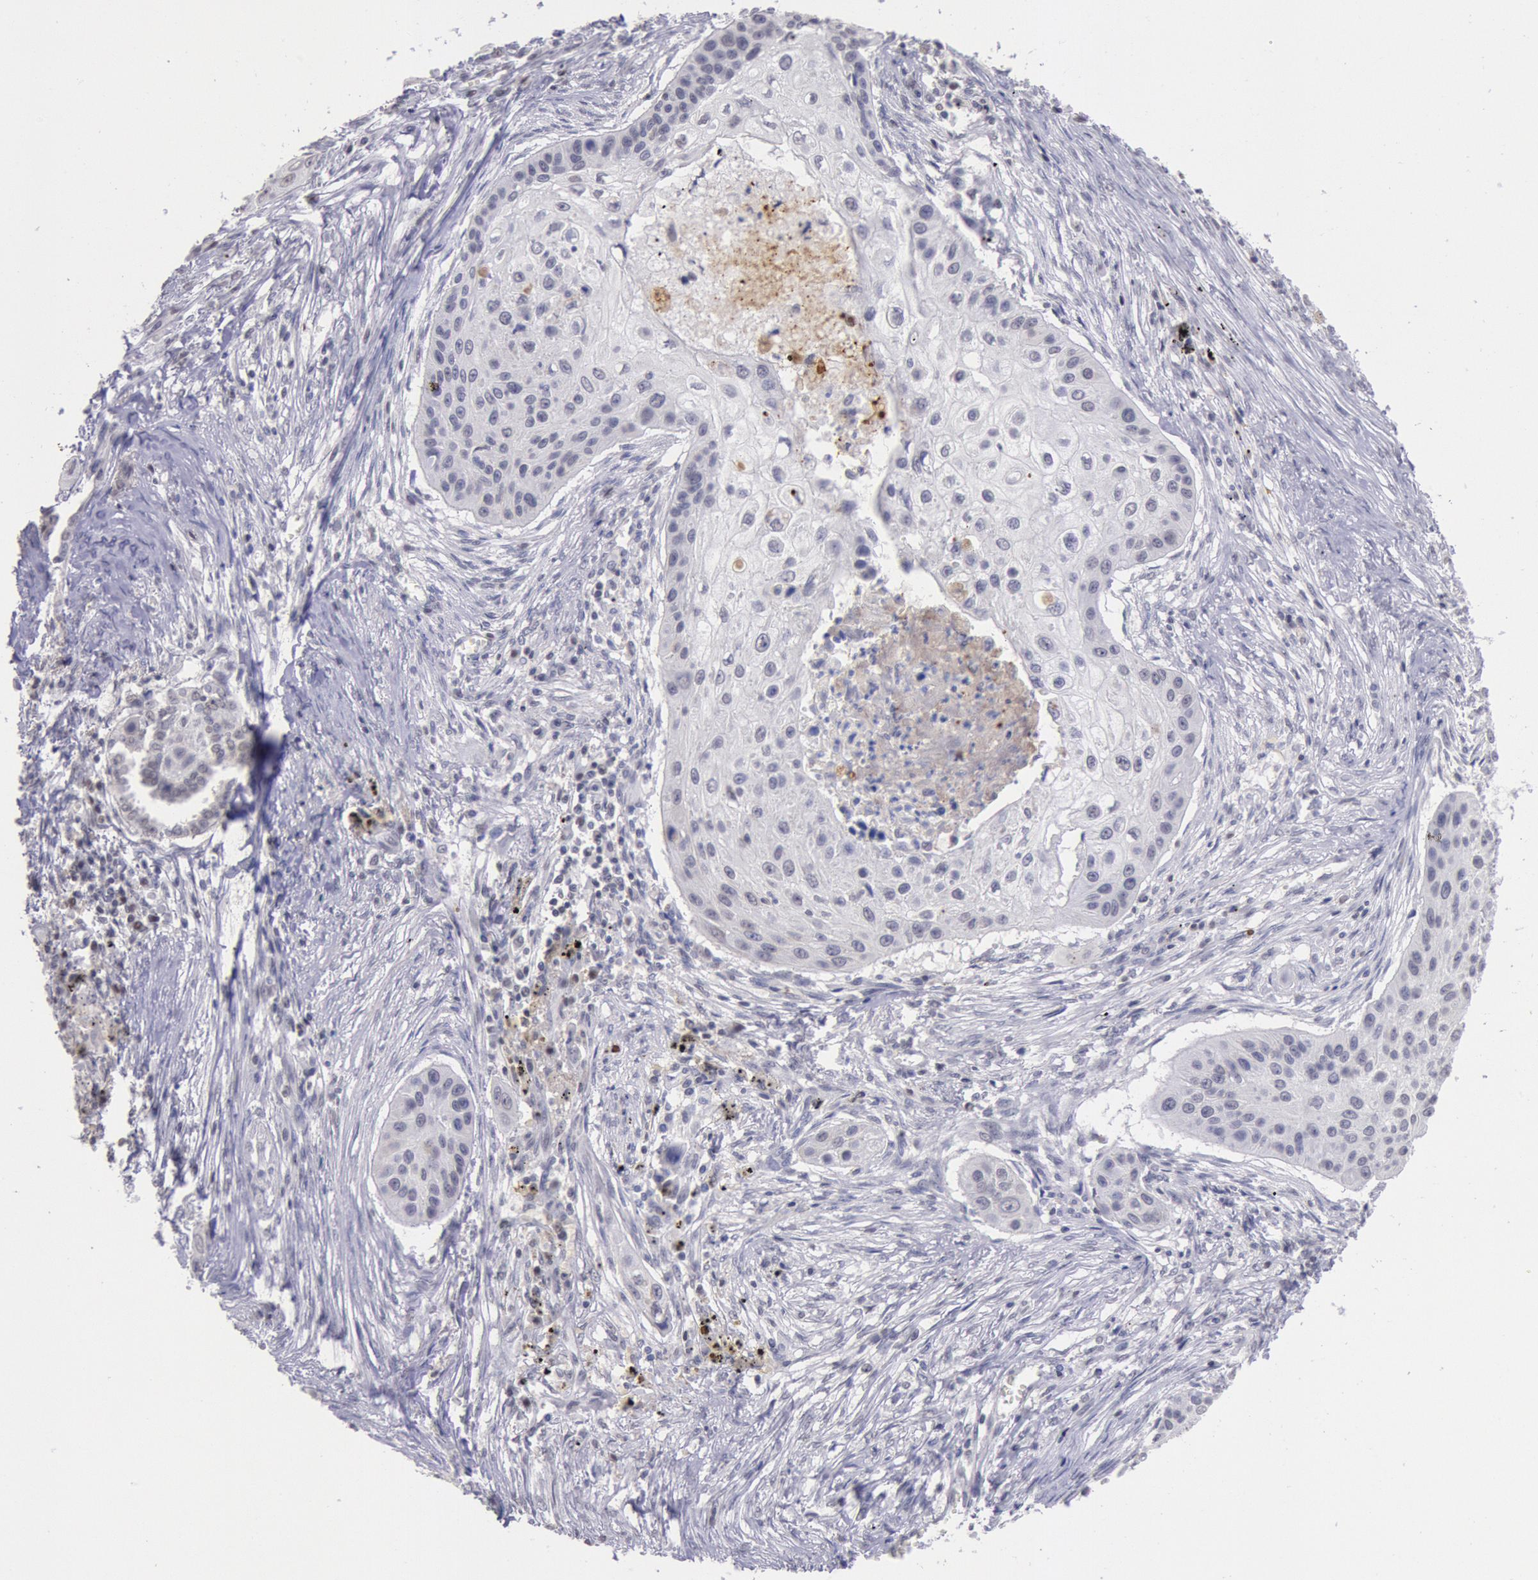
{"staining": {"intensity": "negative", "quantity": "none", "location": "none"}, "tissue": "lung cancer", "cell_type": "Tumor cells", "image_type": "cancer", "snomed": [{"axis": "morphology", "description": "Squamous cell carcinoma, NOS"}, {"axis": "topography", "description": "Lung"}], "caption": "This is an immunohistochemistry (IHC) photomicrograph of lung squamous cell carcinoma. There is no positivity in tumor cells.", "gene": "MYH7", "patient": {"sex": "male", "age": 71}}